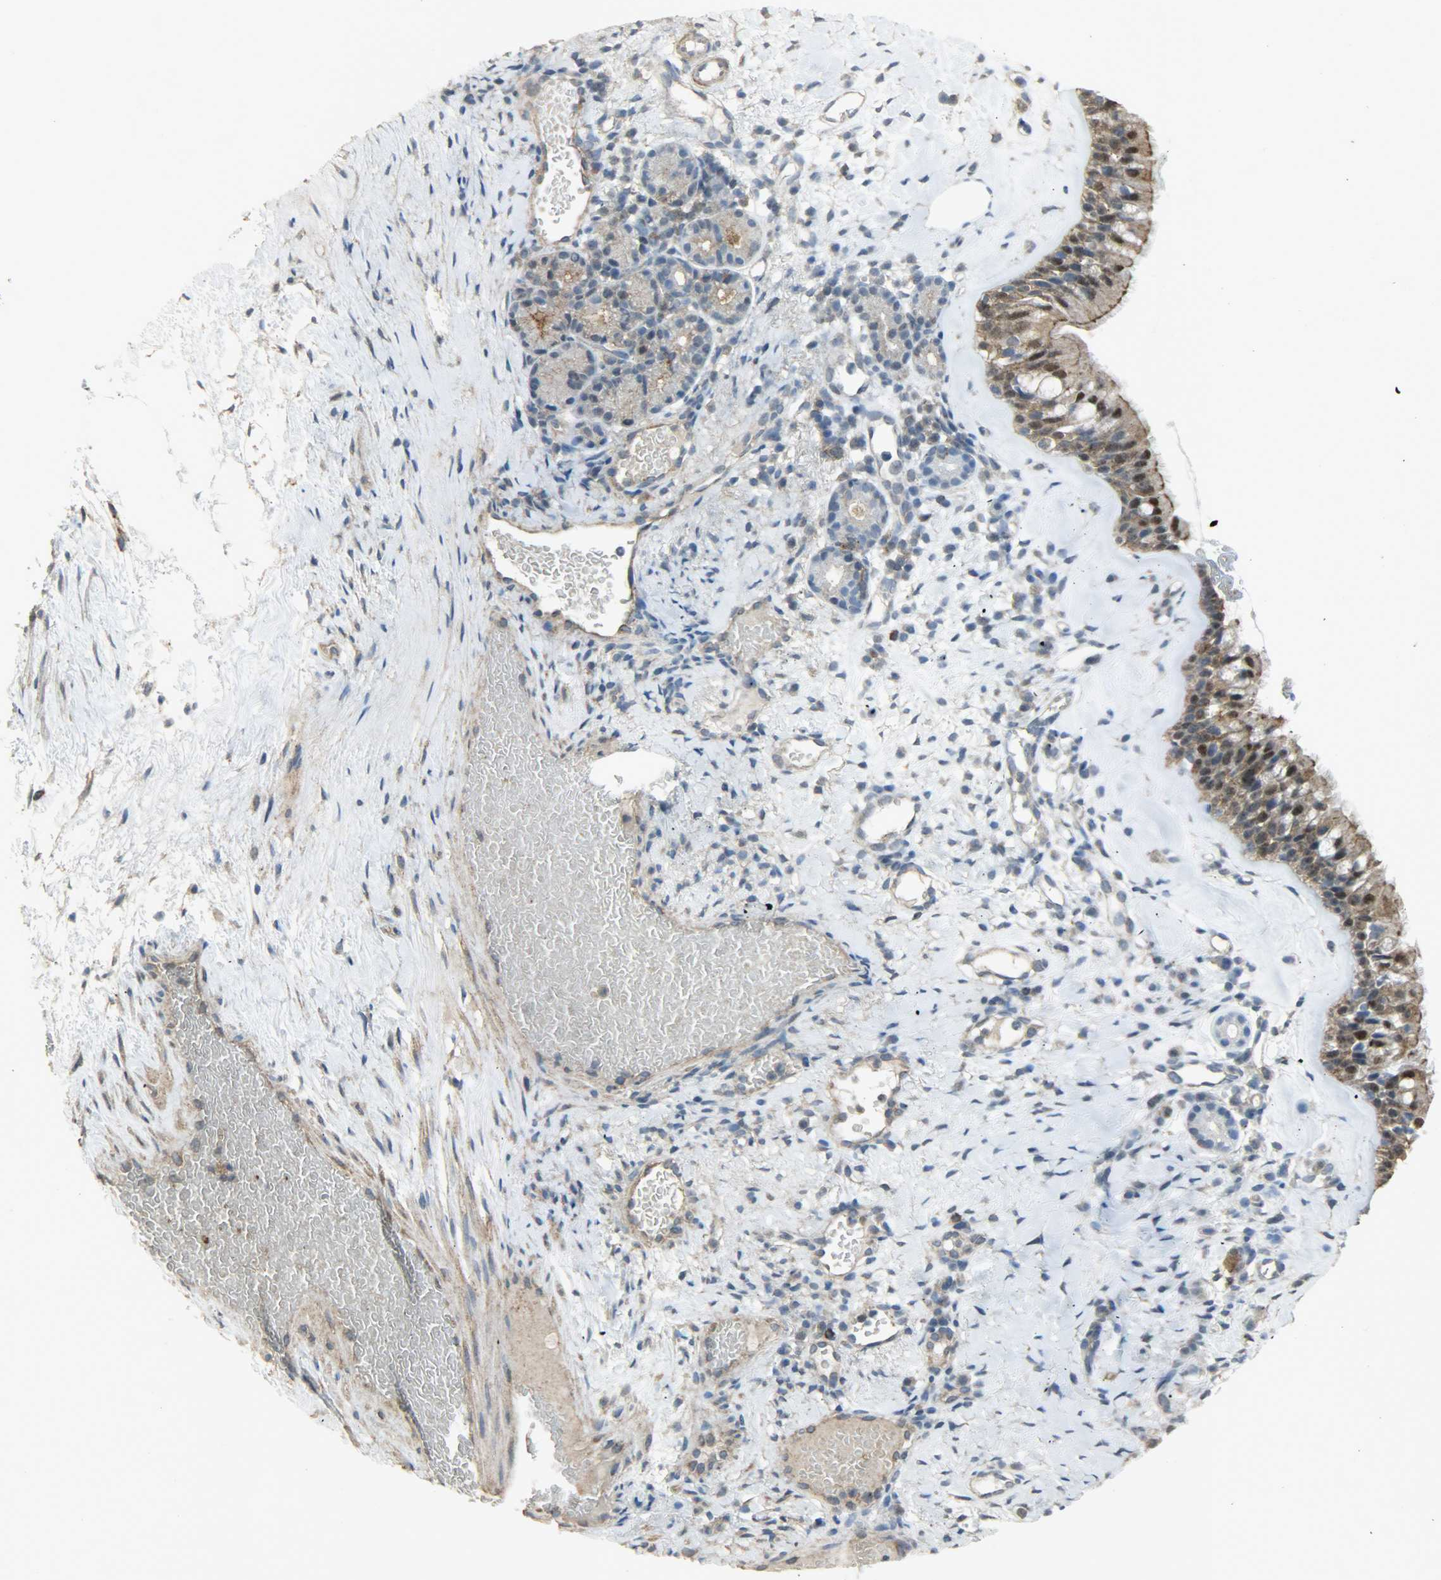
{"staining": {"intensity": "moderate", "quantity": ">75%", "location": "cytoplasmic/membranous,nuclear"}, "tissue": "nasopharynx", "cell_type": "Respiratory epithelial cells", "image_type": "normal", "snomed": [{"axis": "morphology", "description": "Normal tissue, NOS"}, {"axis": "morphology", "description": "Inflammation, NOS"}, {"axis": "topography", "description": "Nasopharynx"}], "caption": "Immunohistochemistry photomicrograph of unremarkable nasopharynx: nasopharynx stained using IHC demonstrates medium levels of moderate protein expression localized specifically in the cytoplasmic/membranous,nuclear of respiratory epithelial cells, appearing as a cytoplasmic/membranous,nuclear brown color.", "gene": "LDHB", "patient": {"sex": "female", "age": 55}}